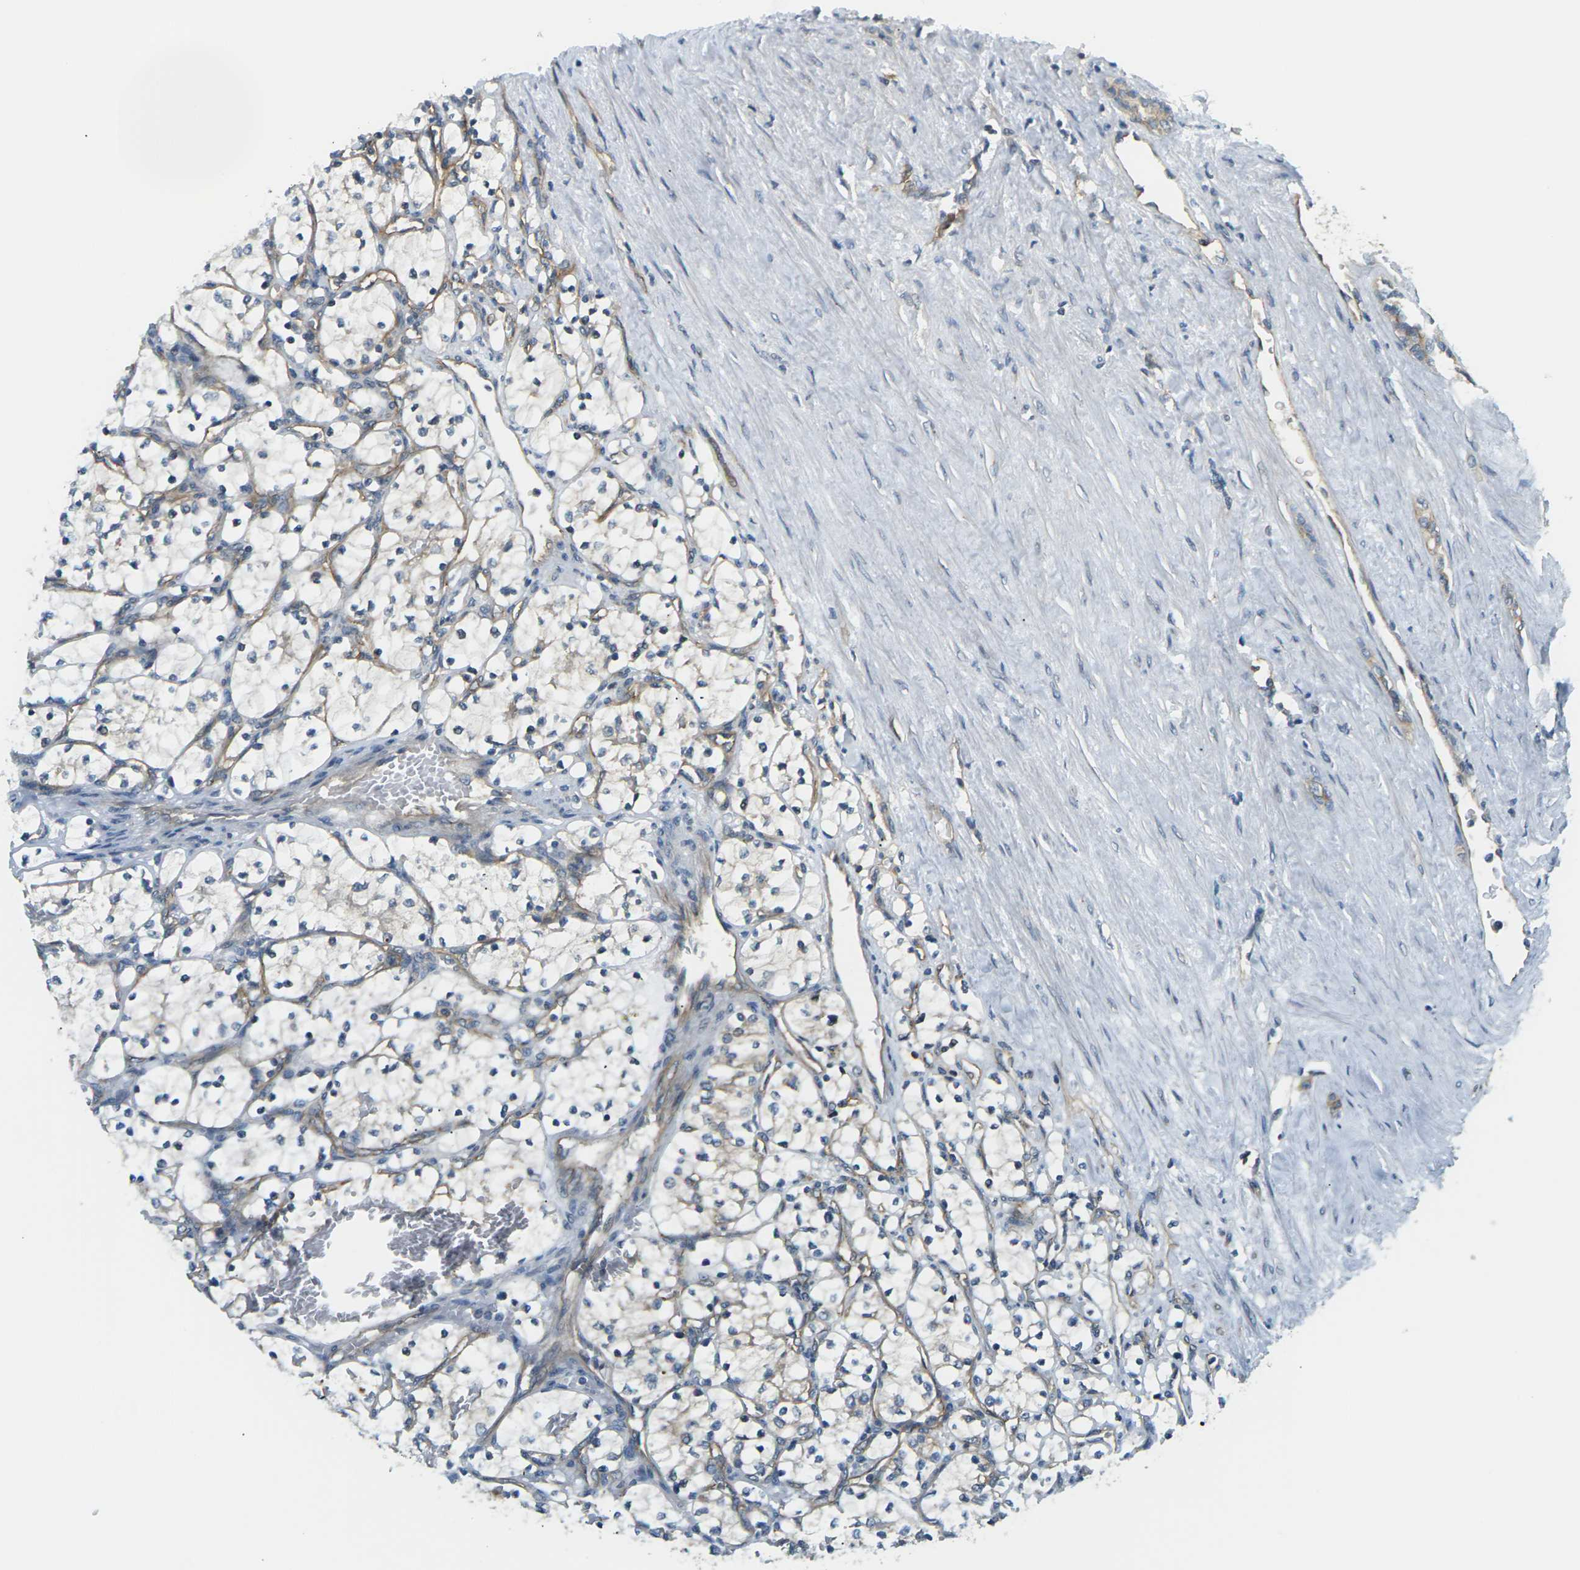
{"staining": {"intensity": "negative", "quantity": "none", "location": "none"}, "tissue": "renal cancer", "cell_type": "Tumor cells", "image_type": "cancer", "snomed": [{"axis": "morphology", "description": "Adenocarcinoma, NOS"}, {"axis": "topography", "description": "Kidney"}], "caption": "DAB immunohistochemical staining of human renal adenocarcinoma reveals no significant staining in tumor cells.", "gene": "SLC13A3", "patient": {"sex": "female", "age": 69}}